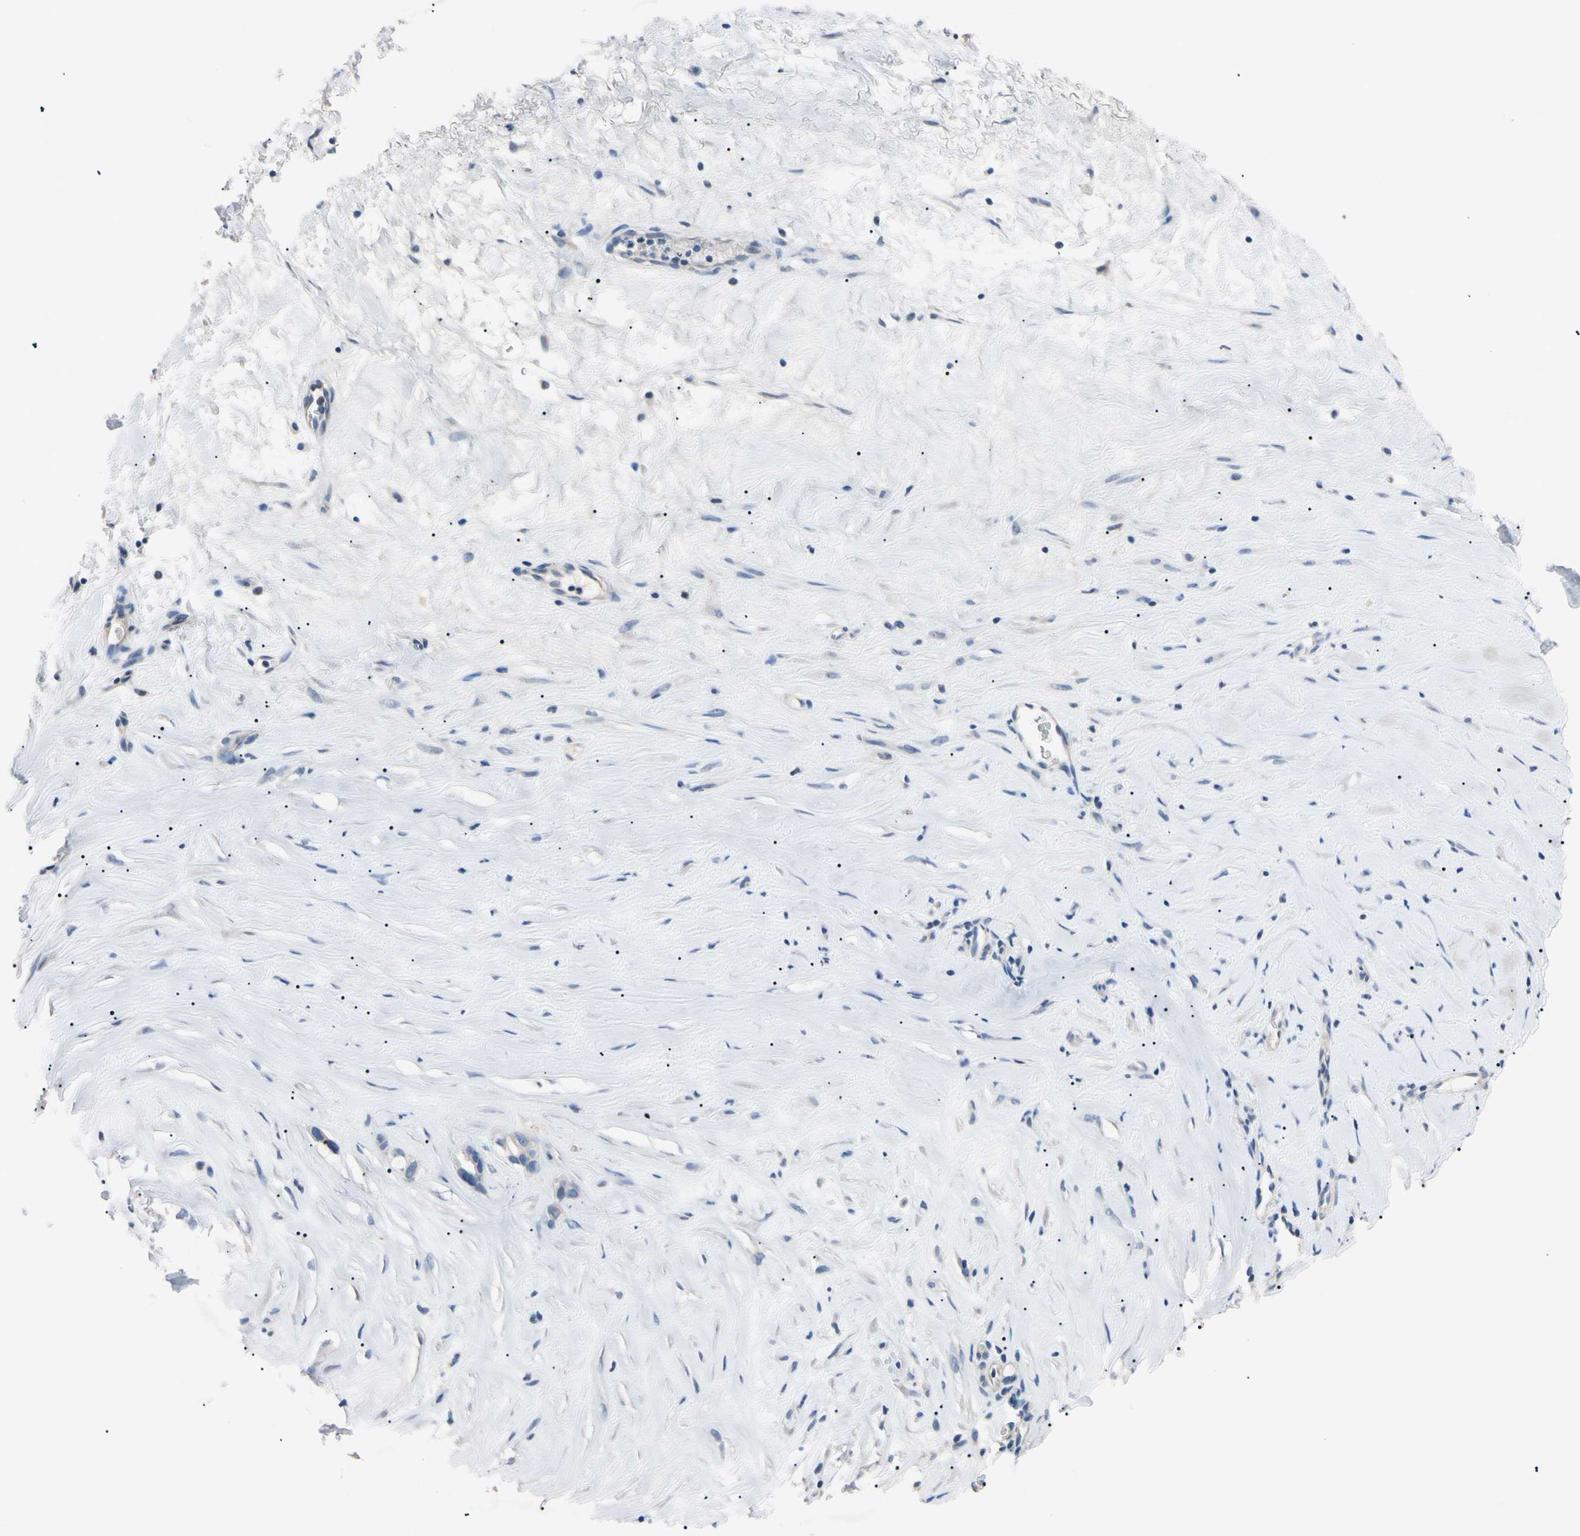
{"staining": {"intensity": "negative", "quantity": "none", "location": "none"}, "tissue": "liver cancer", "cell_type": "Tumor cells", "image_type": "cancer", "snomed": [{"axis": "morphology", "description": "Cholangiocarcinoma"}, {"axis": "topography", "description": "Liver"}], "caption": "Liver cholangiocarcinoma was stained to show a protein in brown. There is no significant staining in tumor cells.", "gene": "PNKD", "patient": {"sex": "female", "age": 65}}